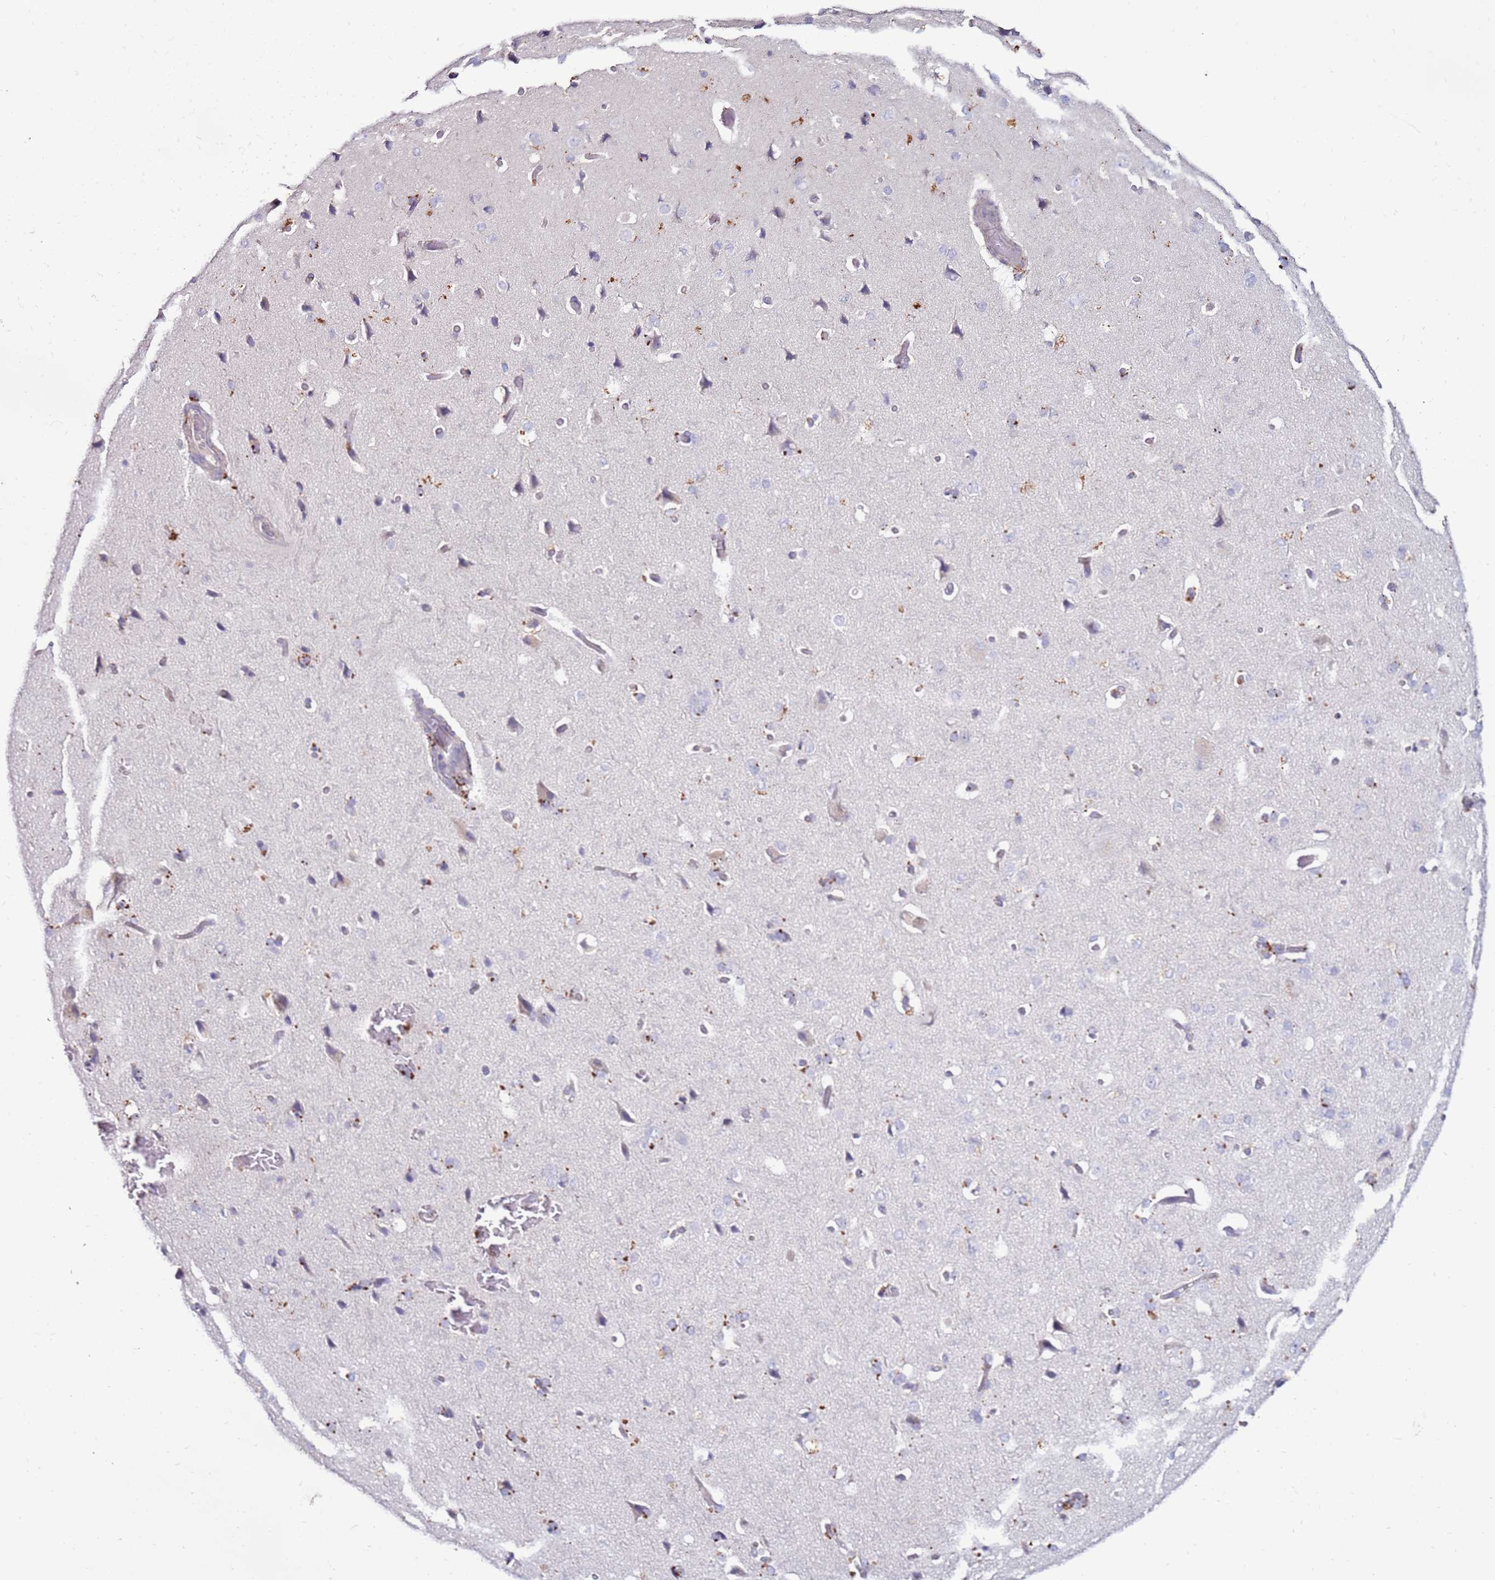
{"staining": {"intensity": "negative", "quantity": "none", "location": "none"}, "tissue": "cerebral cortex", "cell_type": "Endothelial cells", "image_type": "normal", "snomed": [{"axis": "morphology", "description": "Normal tissue, NOS"}, {"axis": "topography", "description": "Cerebral cortex"}], "caption": "A micrograph of cerebral cortex stained for a protein exhibits no brown staining in endothelial cells. The staining was performed using DAB (3,3'-diaminobenzidine) to visualize the protein expression in brown, while the nuclei were stained in blue with hematoxylin (Magnification: 20x).", "gene": "CLEC4M", "patient": {"sex": "male", "age": 62}}